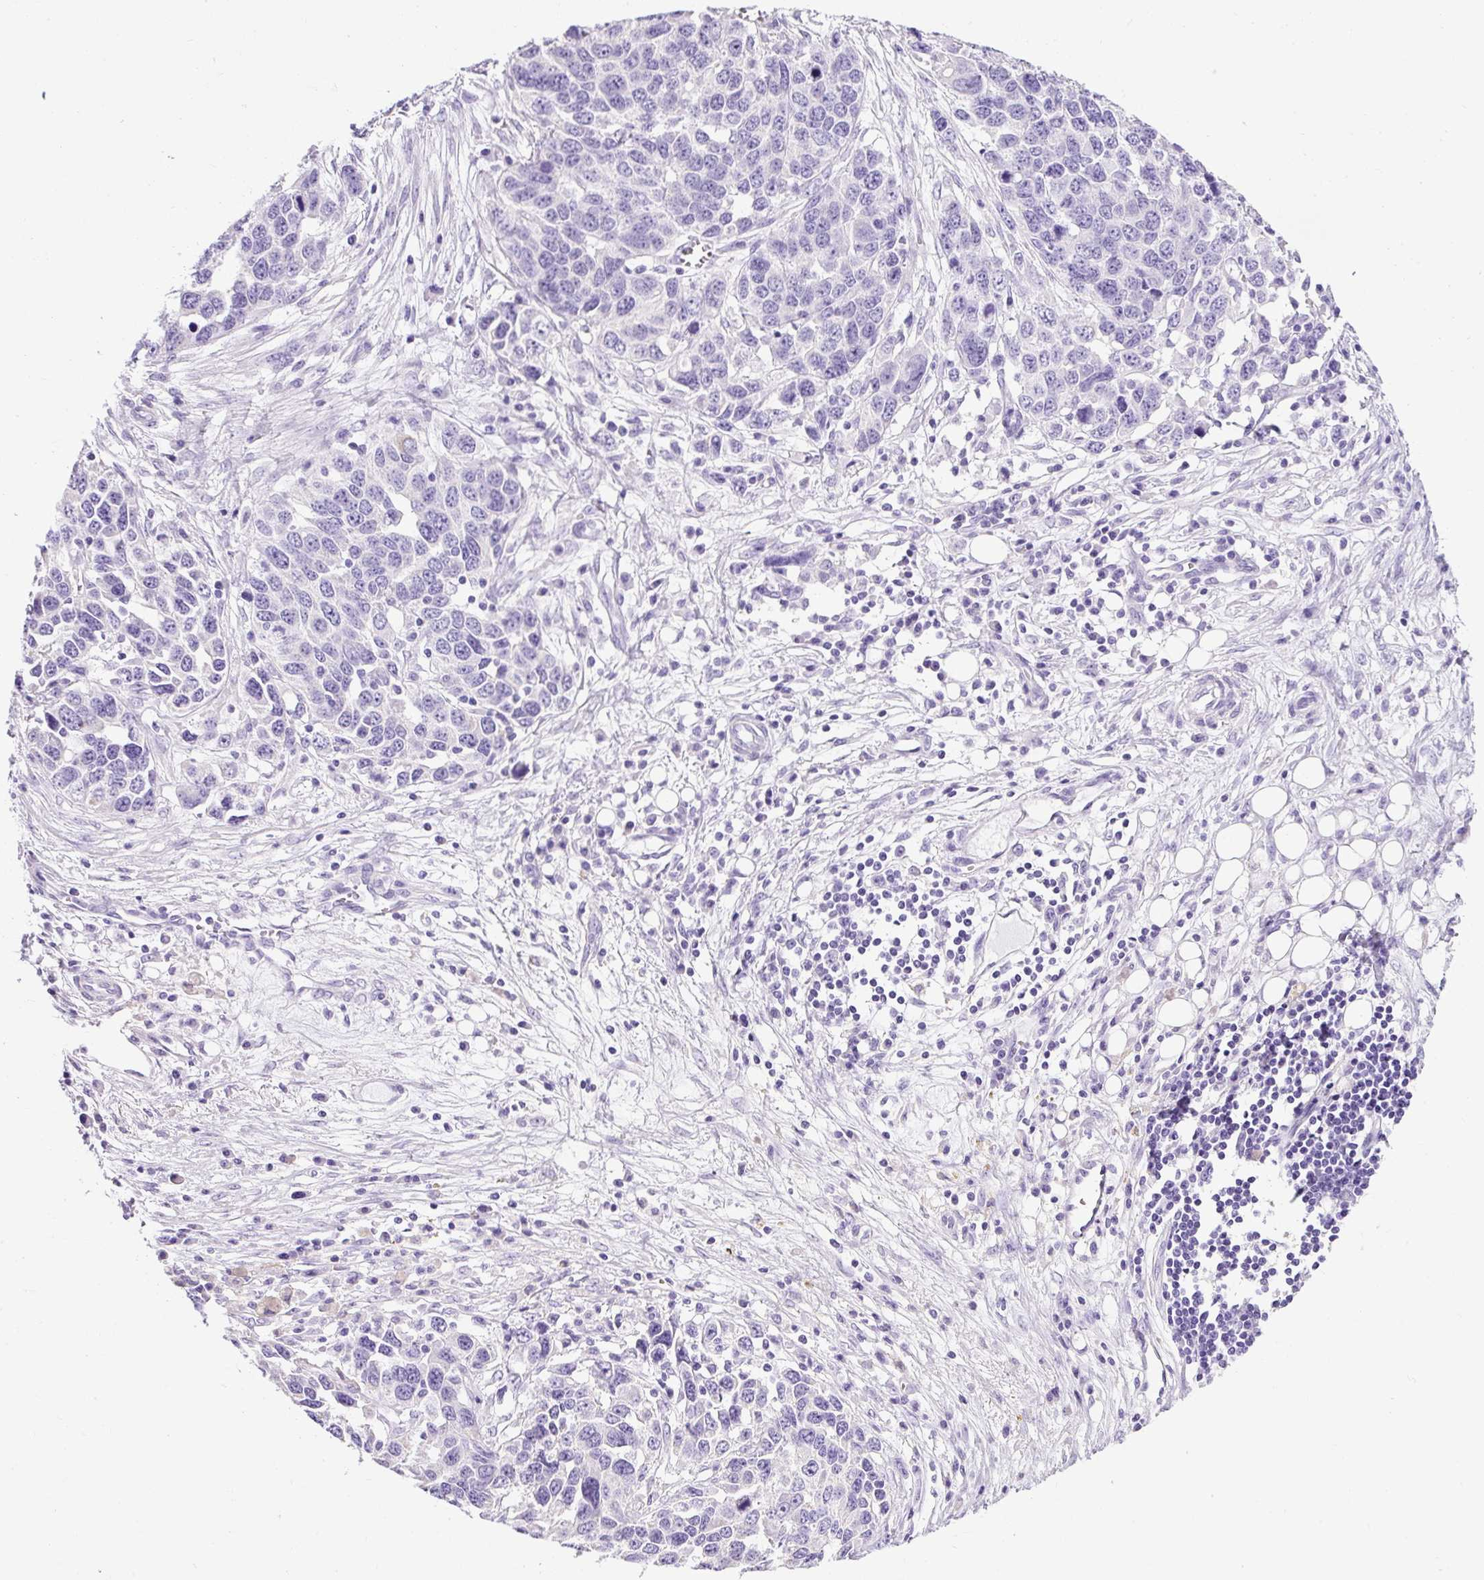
{"staining": {"intensity": "negative", "quantity": "none", "location": "none"}, "tissue": "ovarian cancer", "cell_type": "Tumor cells", "image_type": "cancer", "snomed": [{"axis": "morphology", "description": "Cystadenocarcinoma, serous, NOS"}, {"axis": "topography", "description": "Ovary"}], "caption": "Tumor cells are negative for protein expression in human ovarian serous cystadenocarcinoma. (Brightfield microscopy of DAB (3,3'-diaminobenzidine) IHC at high magnification).", "gene": "C2CD4C", "patient": {"sex": "female", "age": 76}}